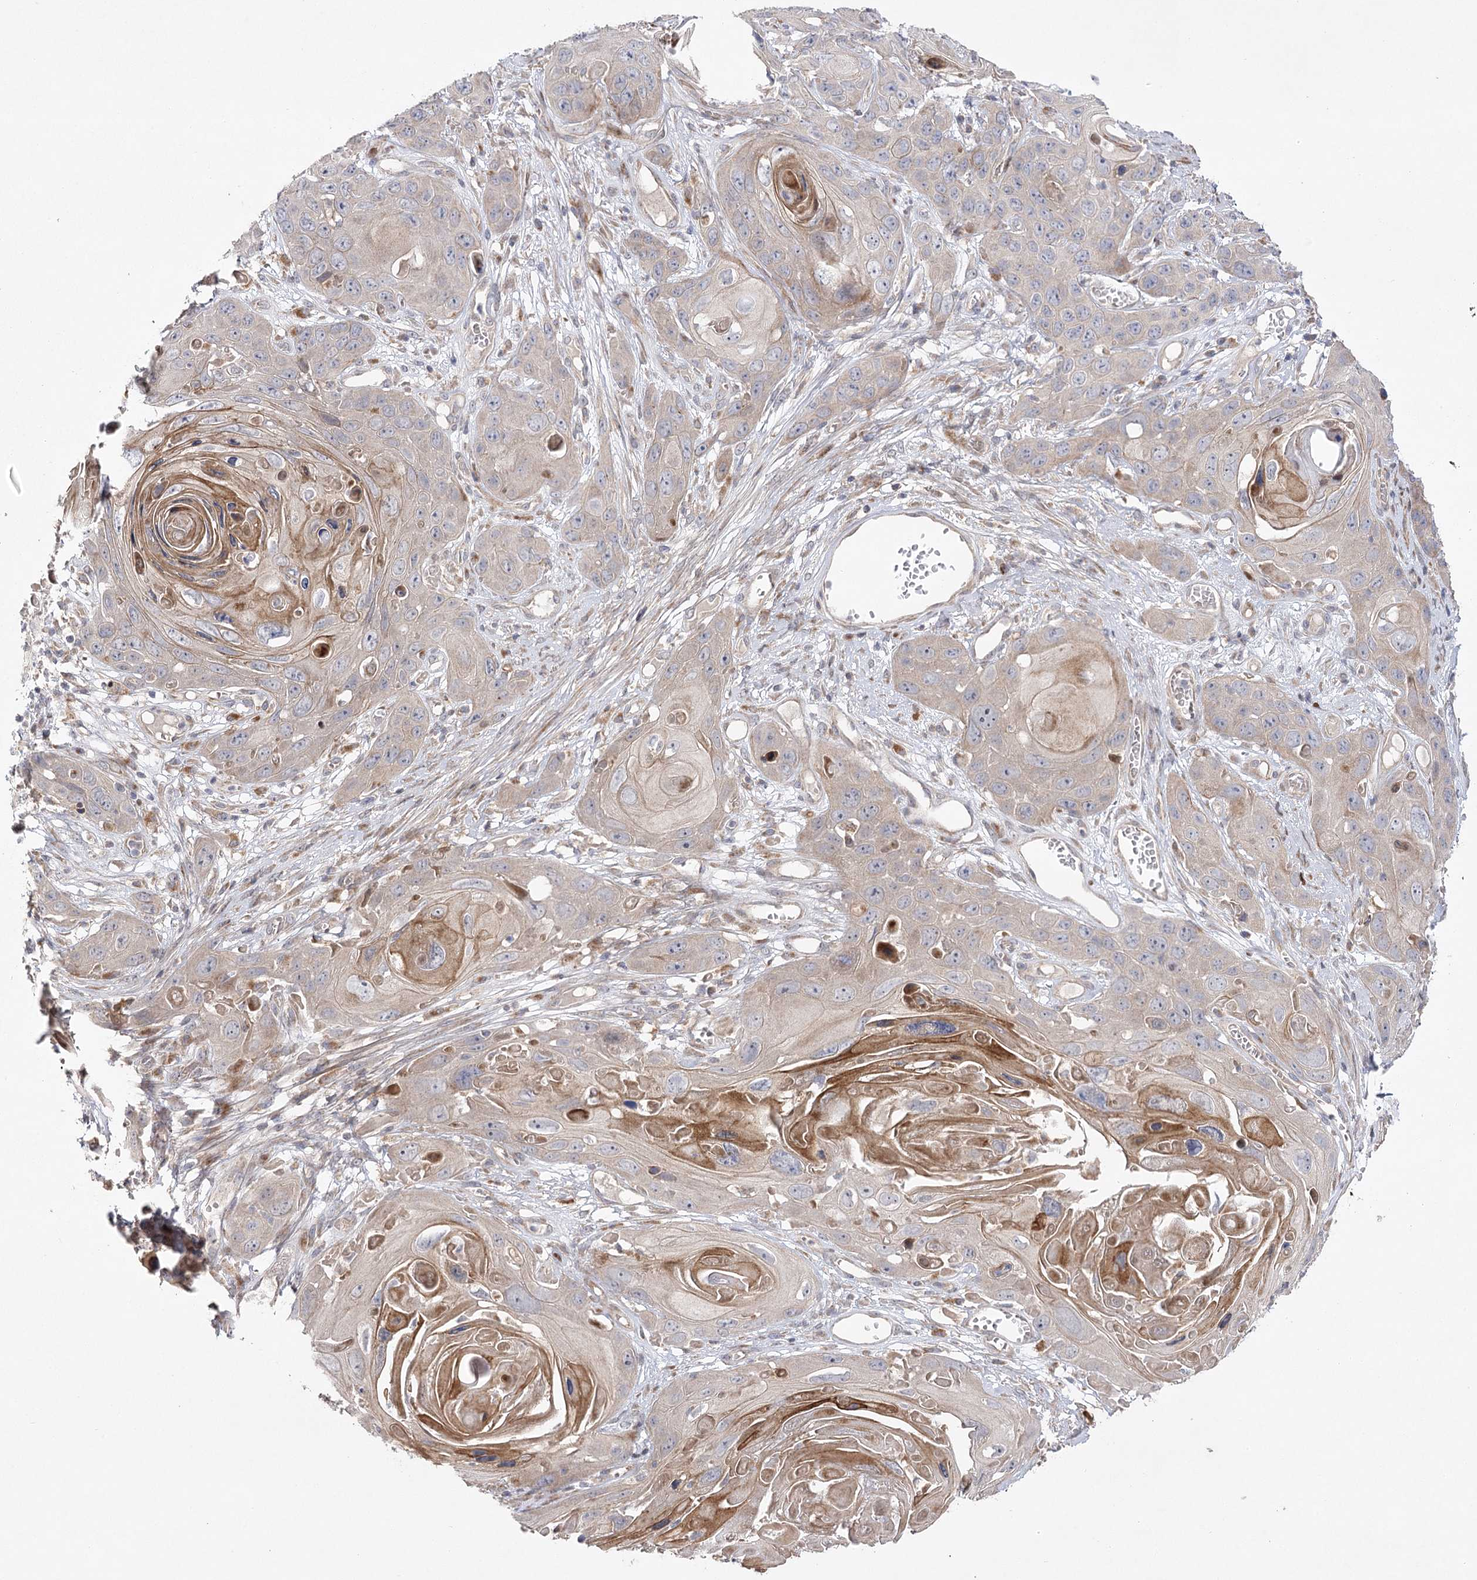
{"staining": {"intensity": "negative", "quantity": "none", "location": "none"}, "tissue": "skin cancer", "cell_type": "Tumor cells", "image_type": "cancer", "snomed": [{"axis": "morphology", "description": "Squamous cell carcinoma, NOS"}, {"axis": "topography", "description": "Skin"}], "caption": "There is no significant expression in tumor cells of skin cancer.", "gene": "OBSL1", "patient": {"sex": "male", "age": 55}}